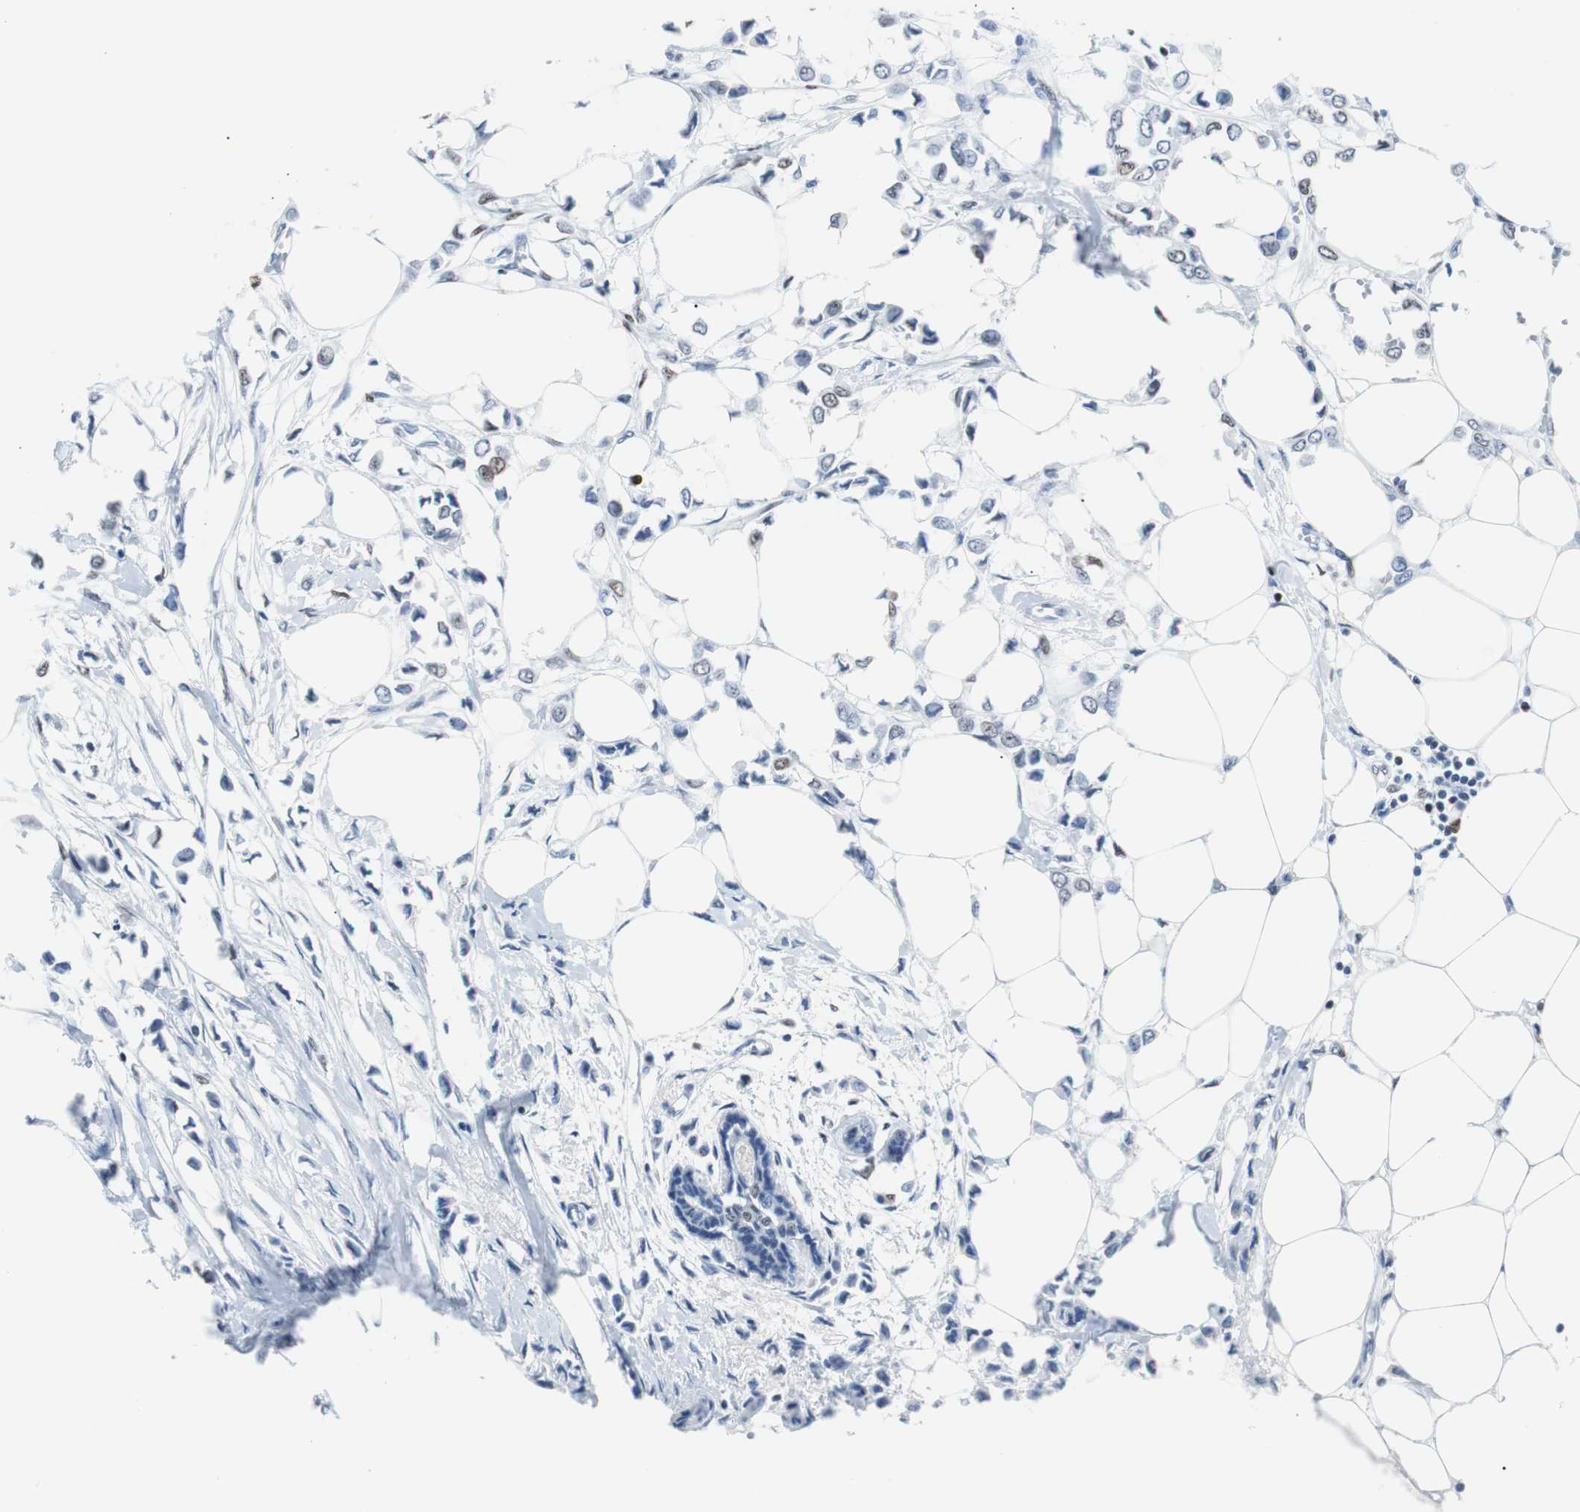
{"staining": {"intensity": "weak", "quantity": "<25%", "location": "nuclear"}, "tissue": "breast cancer", "cell_type": "Tumor cells", "image_type": "cancer", "snomed": [{"axis": "morphology", "description": "Lobular carcinoma"}, {"axis": "topography", "description": "Breast"}], "caption": "There is no significant positivity in tumor cells of breast cancer (lobular carcinoma).", "gene": "JUN", "patient": {"sex": "female", "age": 51}}